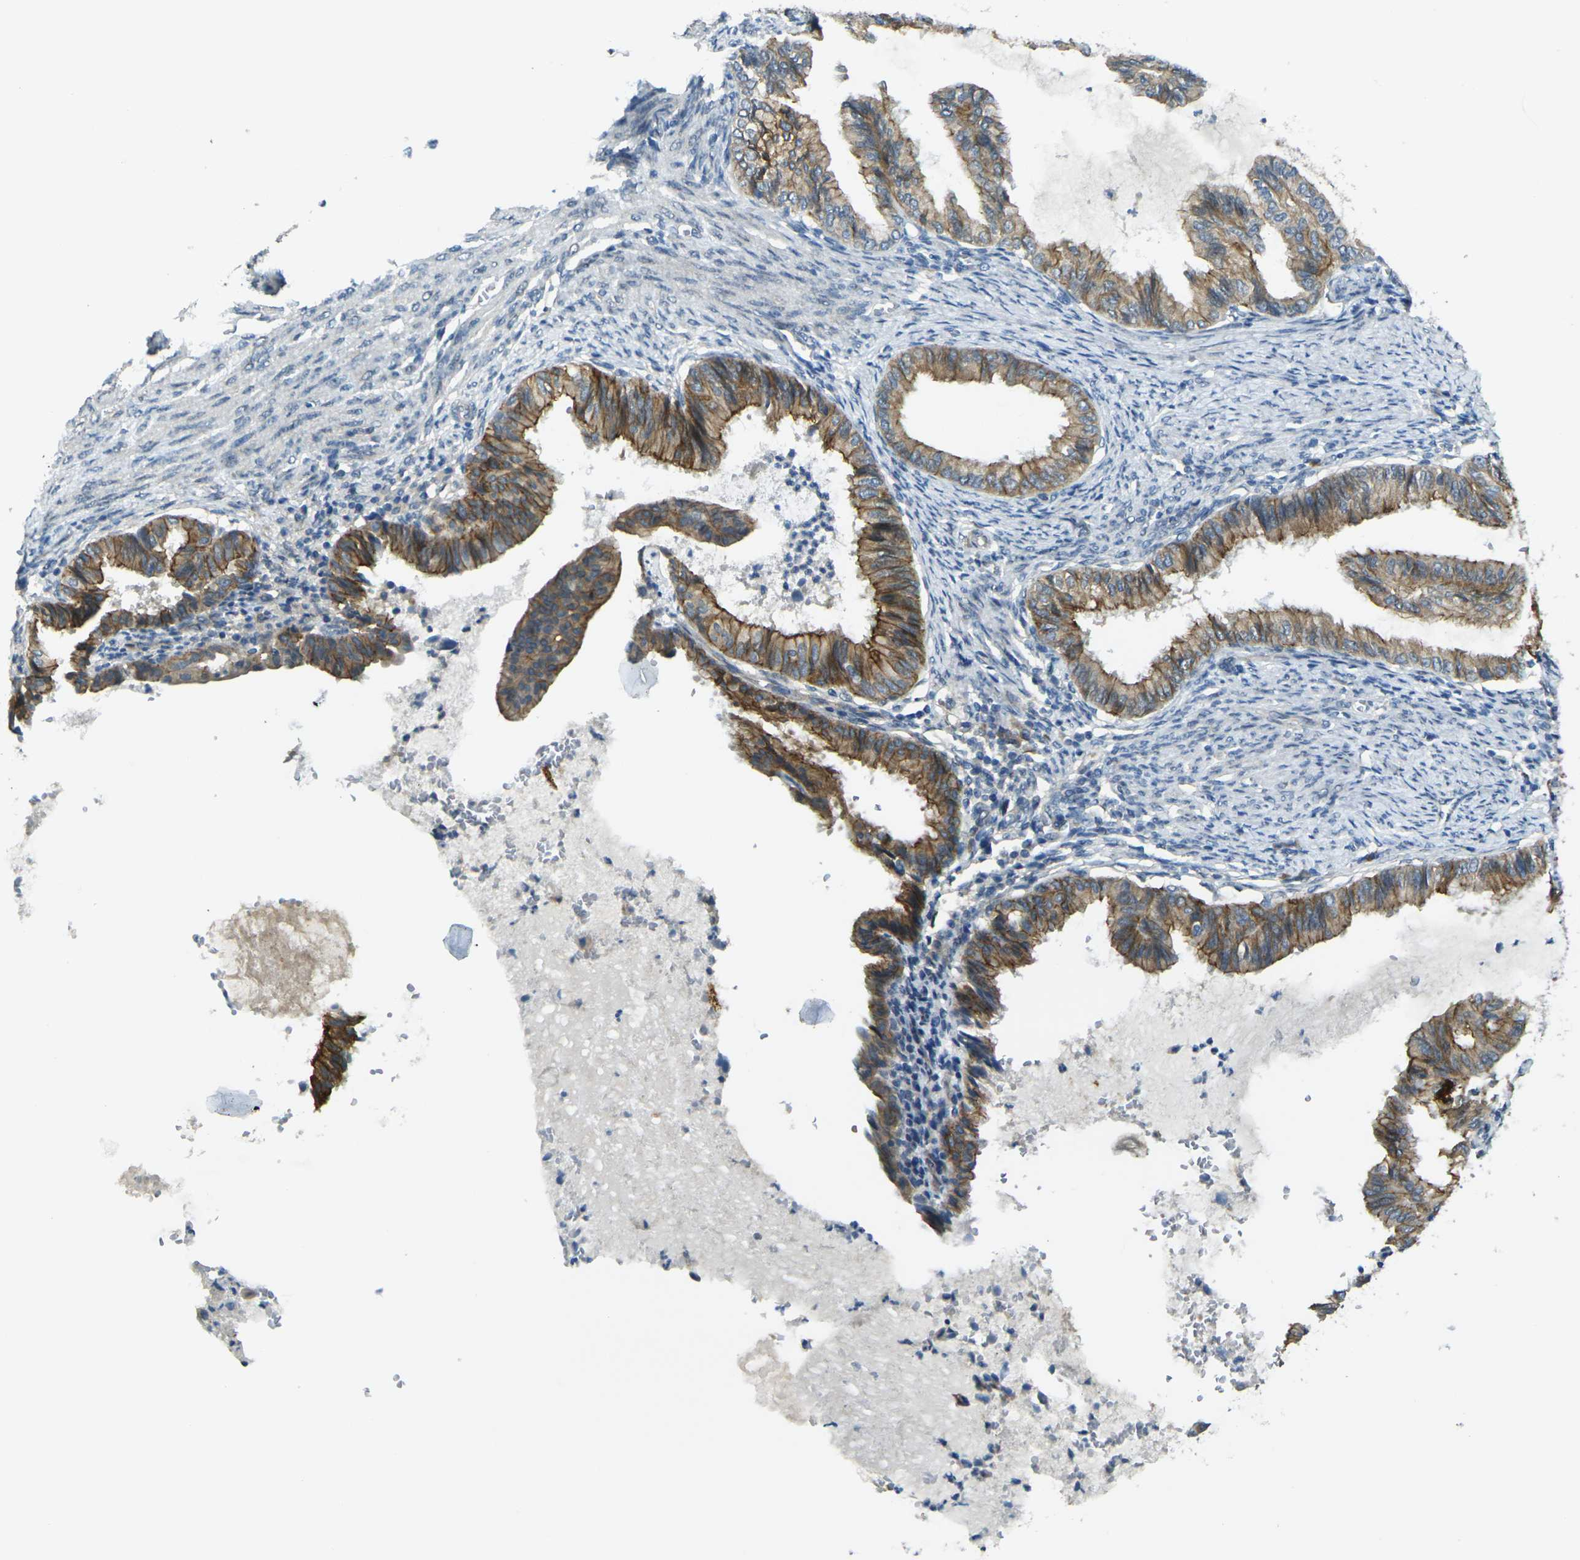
{"staining": {"intensity": "moderate", "quantity": ">75%", "location": "cytoplasmic/membranous"}, "tissue": "endometrial cancer", "cell_type": "Tumor cells", "image_type": "cancer", "snomed": [{"axis": "morphology", "description": "Adenocarcinoma, NOS"}, {"axis": "topography", "description": "Endometrium"}], "caption": "Immunohistochemistry of human adenocarcinoma (endometrial) demonstrates medium levels of moderate cytoplasmic/membranous positivity in about >75% of tumor cells. Immunohistochemistry stains the protein in brown and the nuclei are stained blue.", "gene": "RHBDD1", "patient": {"sex": "female", "age": 86}}